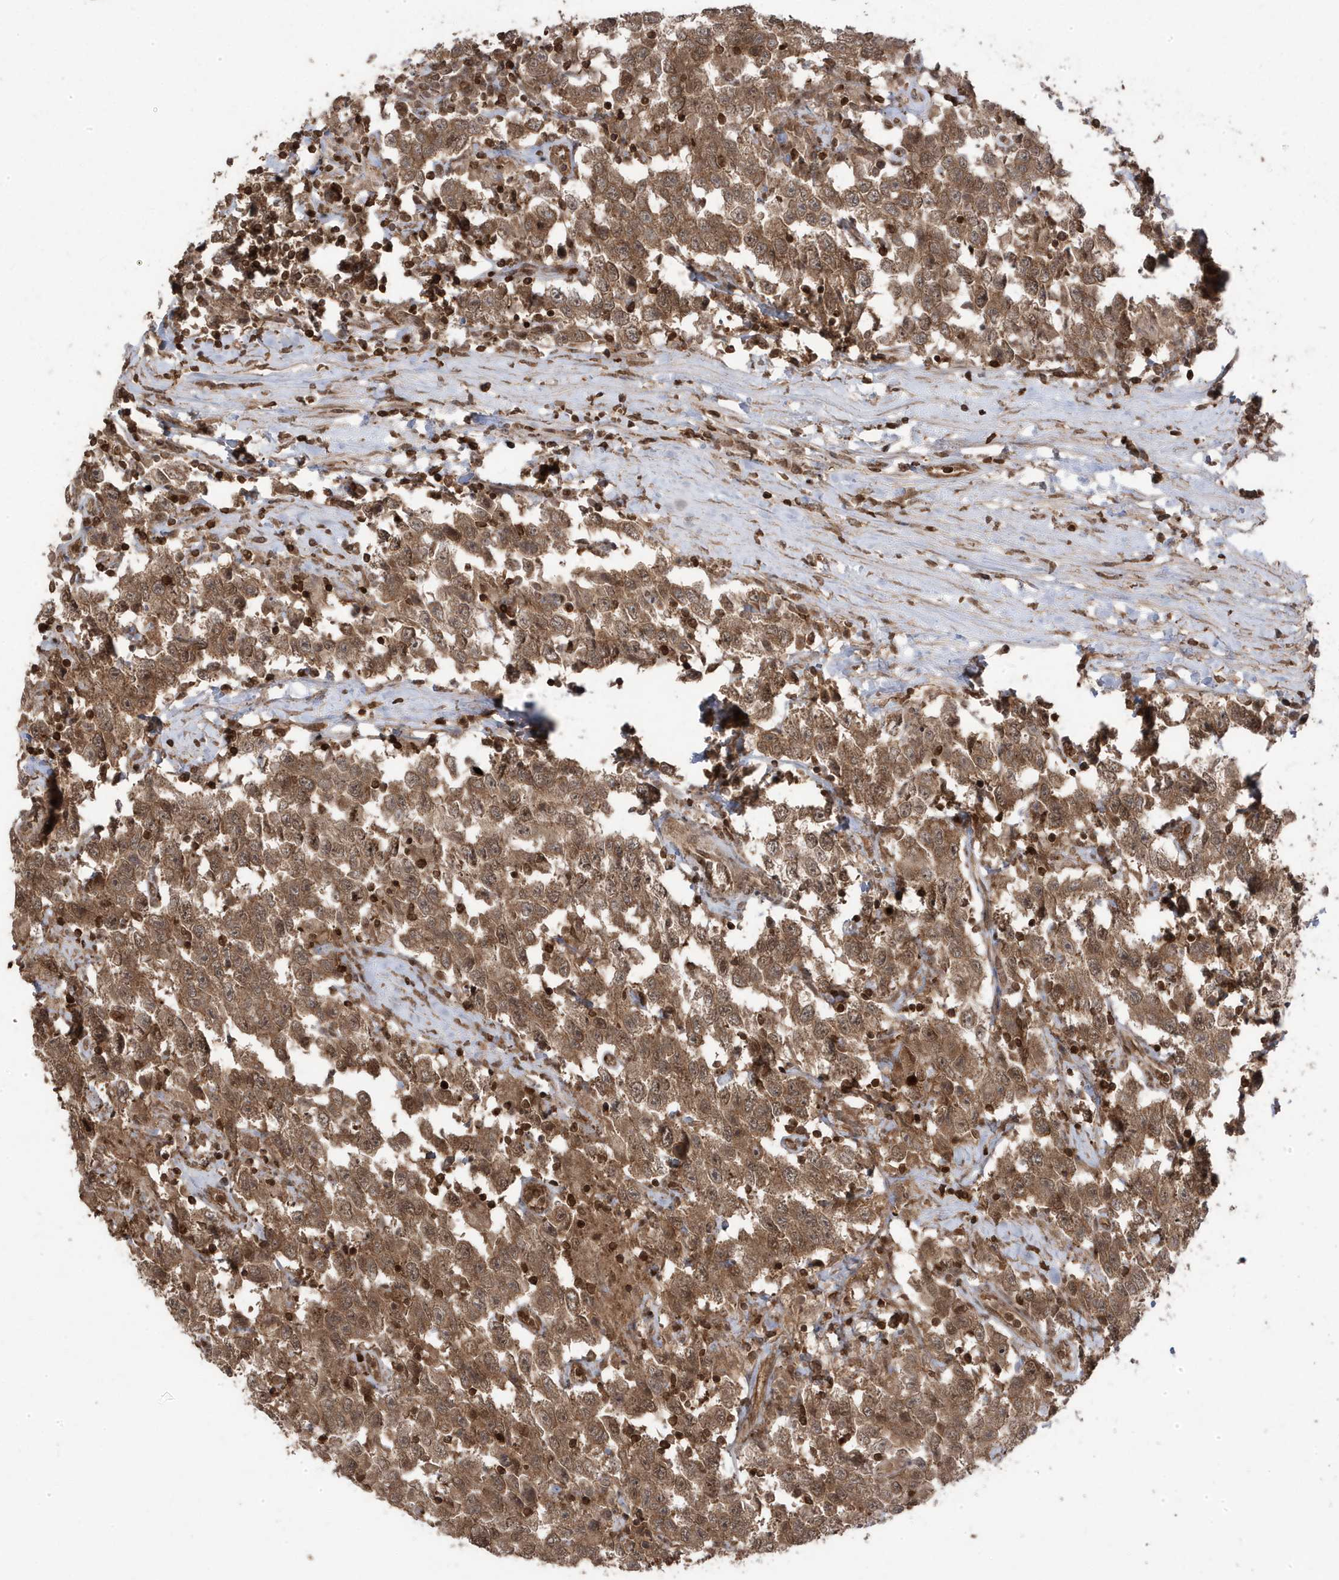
{"staining": {"intensity": "moderate", "quantity": ">75%", "location": "cytoplasmic/membranous,nuclear"}, "tissue": "testis cancer", "cell_type": "Tumor cells", "image_type": "cancer", "snomed": [{"axis": "morphology", "description": "Seminoma, NOS"}, {"axis": "topography", "description": "Testis"}], "caption": "There is medium levels of moderate cytoplasmic/membranous and nuclear staining in tumor cells of testis seminoma, as demonstrated by immunohistochemical staining (brown color).", "gene": "ASAP1", "patient": {"sex": "male", "age": 41}}